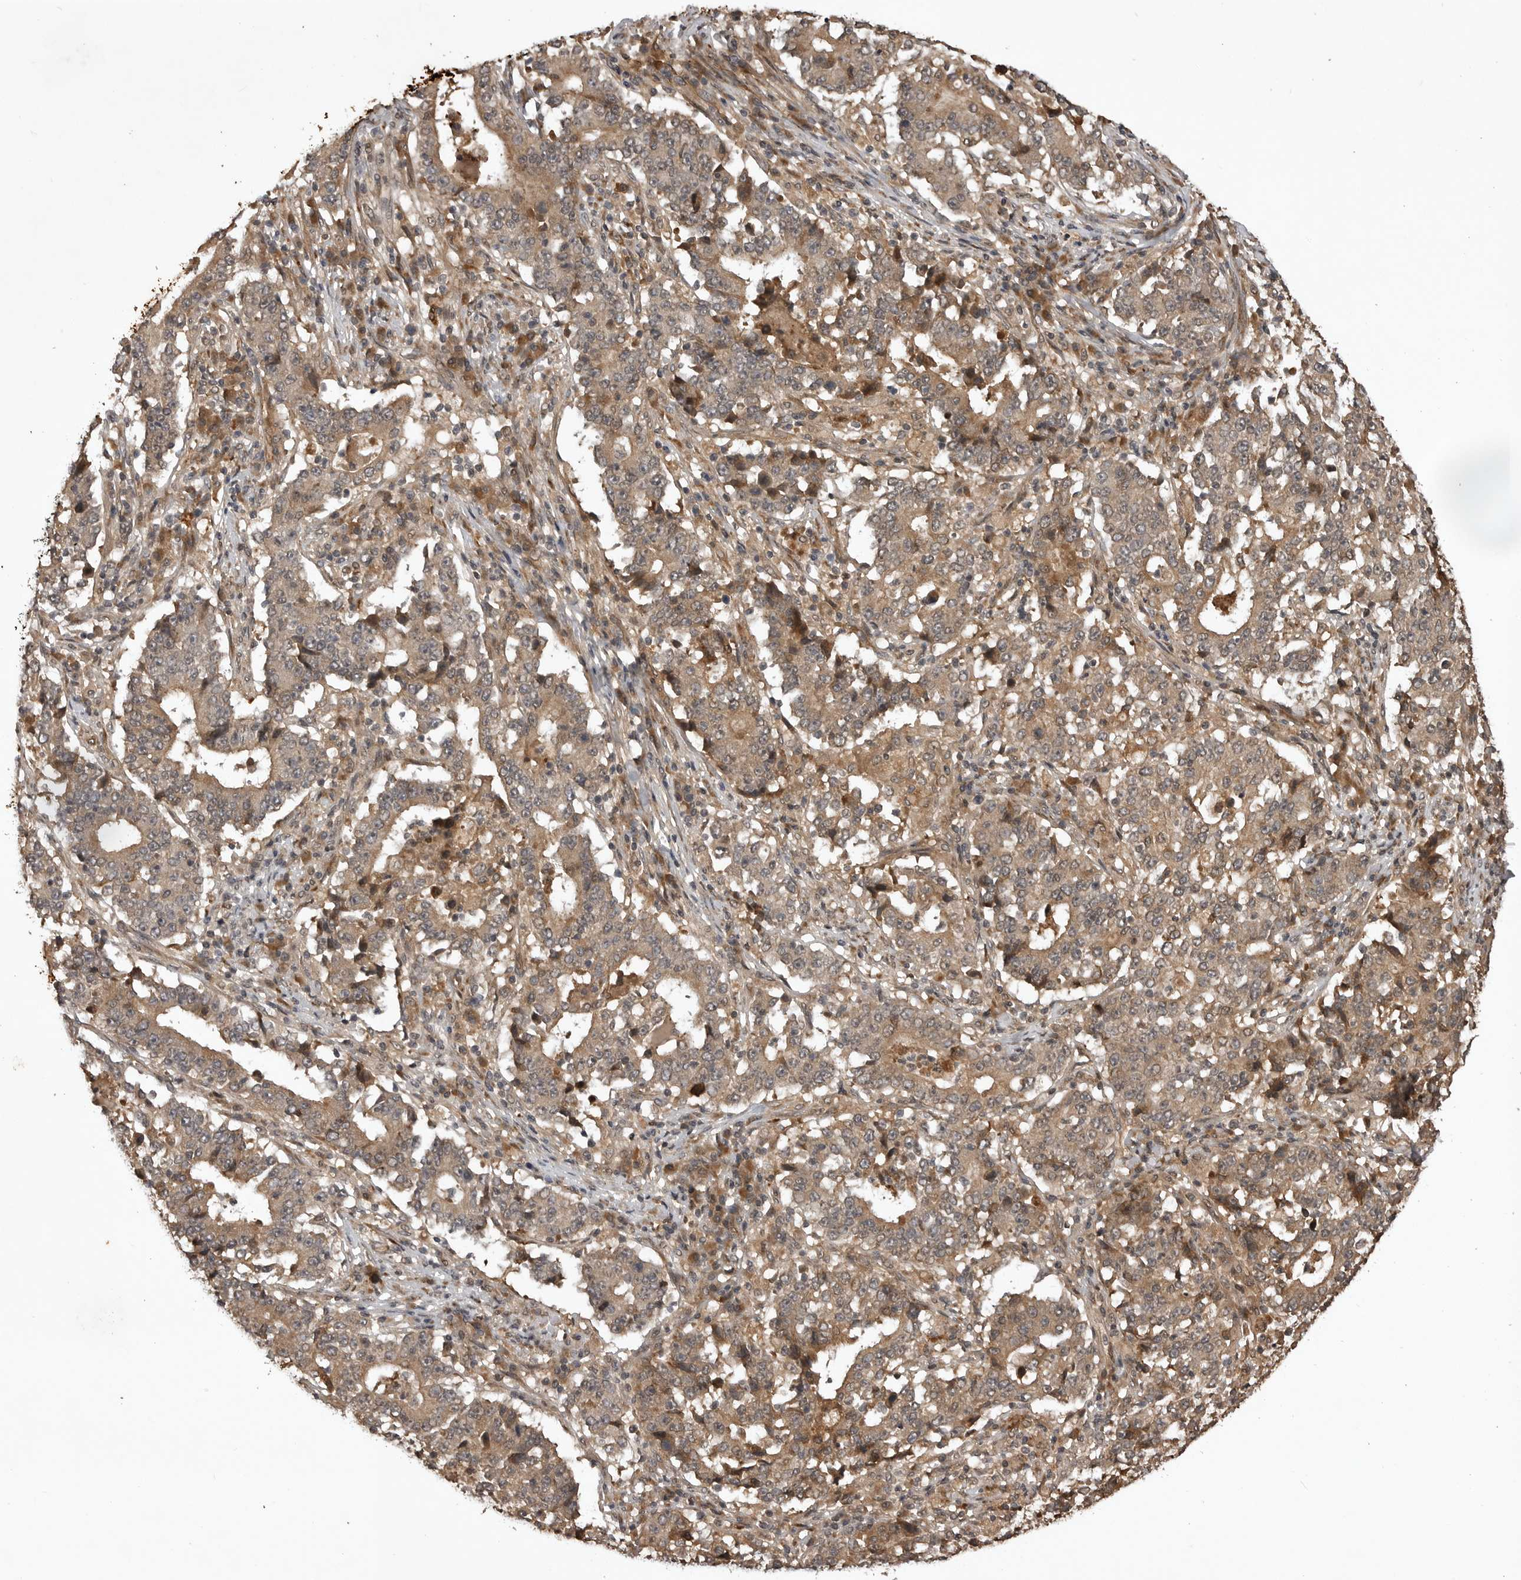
{"staining": {"intensity": "weak", "quantity": ">75%", "location": "cytoplasmic/membranous"}, "tissue": "stomach cancer", "cell_type": "Tumor cells", "image_type": "cancer", "snomed": [{"axis": "morphology", "description": "Adenocarcinoma, NOS"}, {"axis": "topography", "description": "Stomach"}], "caption": "Human stomach adenocarcinoma stained with a protein marker shows weak staining in tumor cells.", "gene": "AKAP7", "patient": {"sex": "male", "age": 59}}